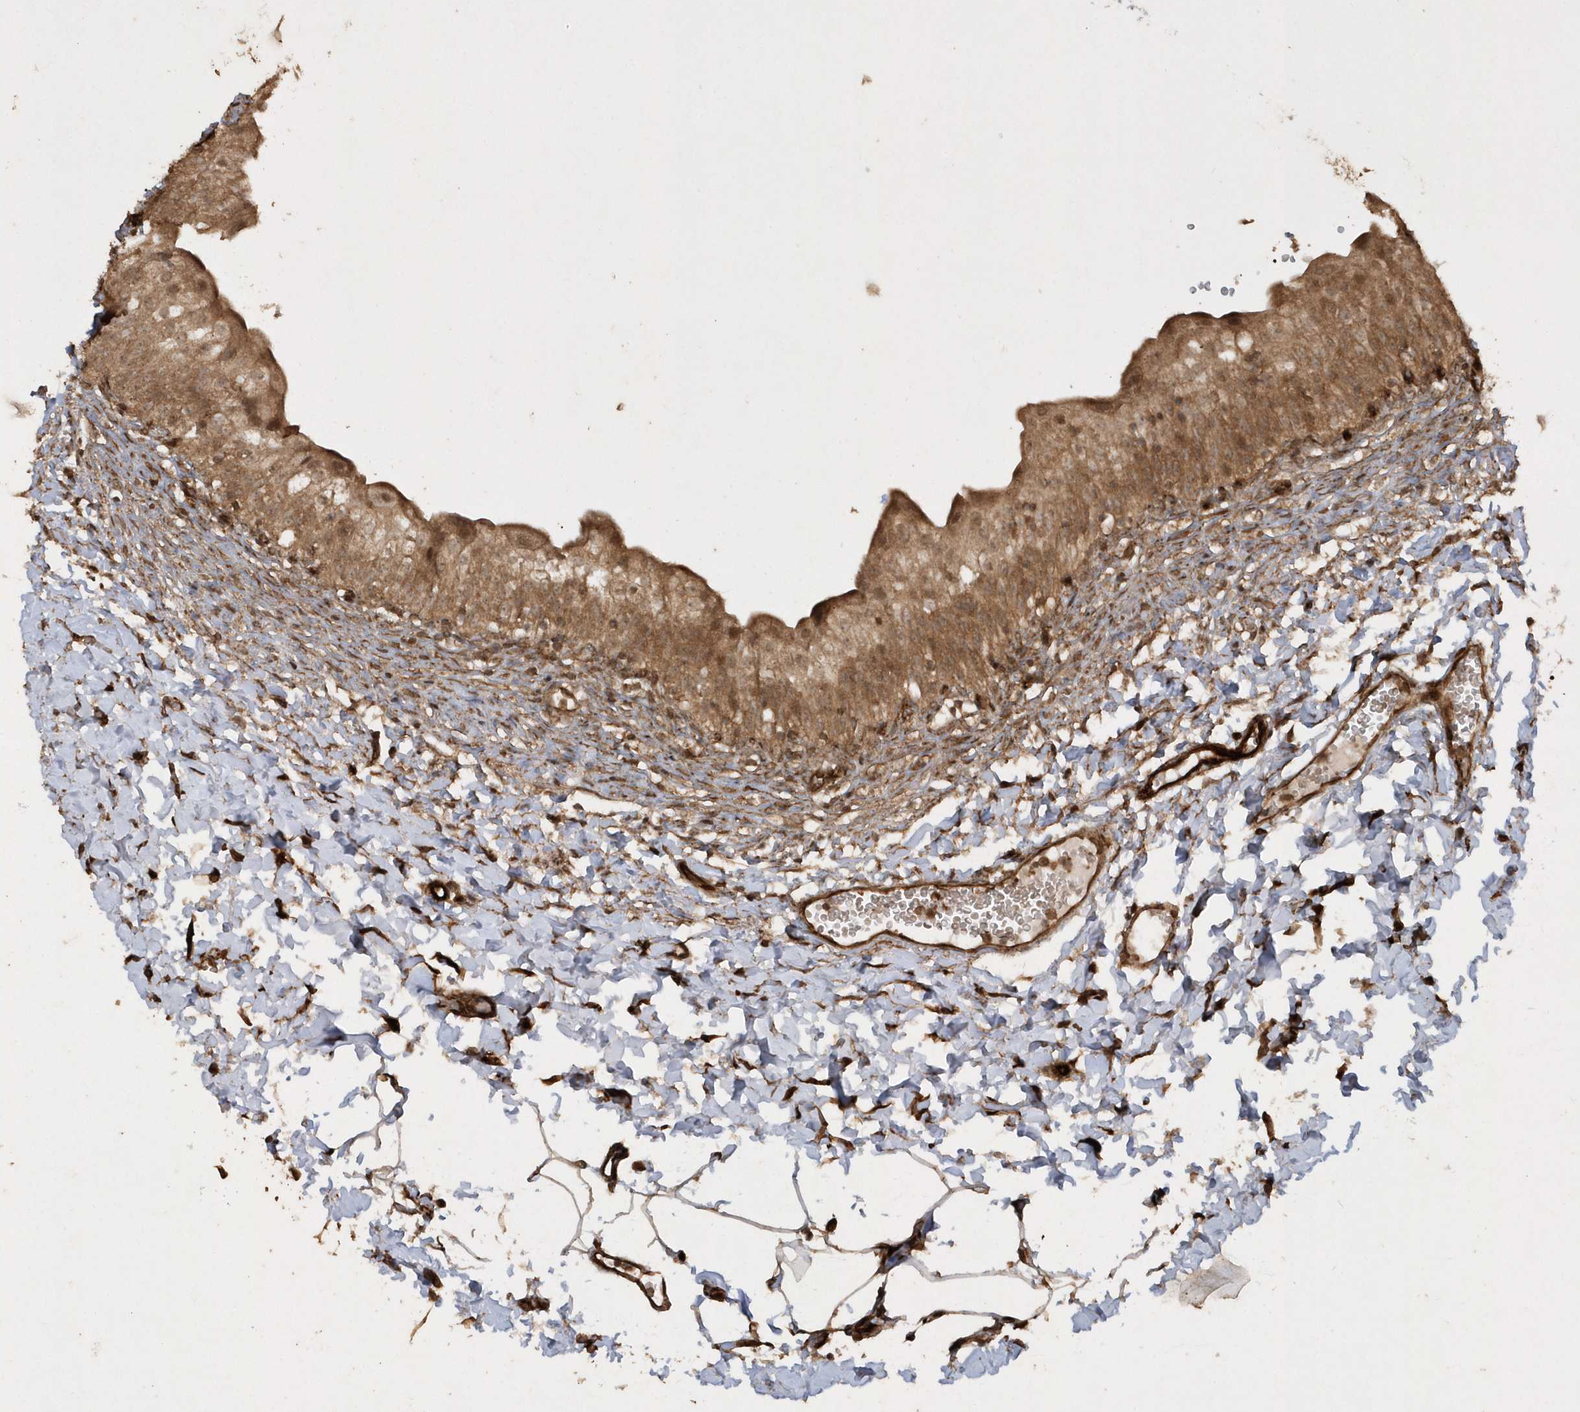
{"staining": {"intensity": "moderate", "quantity": ">75%", "location": "cytoplasmic/membranous"}, "tissue": "urinary bladder", "cell_type": "Urothelial cells", "image_type": "normal", "snomed": [{"axis": "morphology", "description": "Normal tissue, NOS"}, {"axis": "topography", "description": "Urinary bladder"}], "caption": "This photomicrograph shows benign urinary bladder stained with IHC to label a protein in brown. The cytoplasmic/membranous of urothelial cells show moderate positivity for the protein. Nuclei are counter-stained blue.", "gene": "AVPI1", "patient": {"sex": "male", "age": 55}}